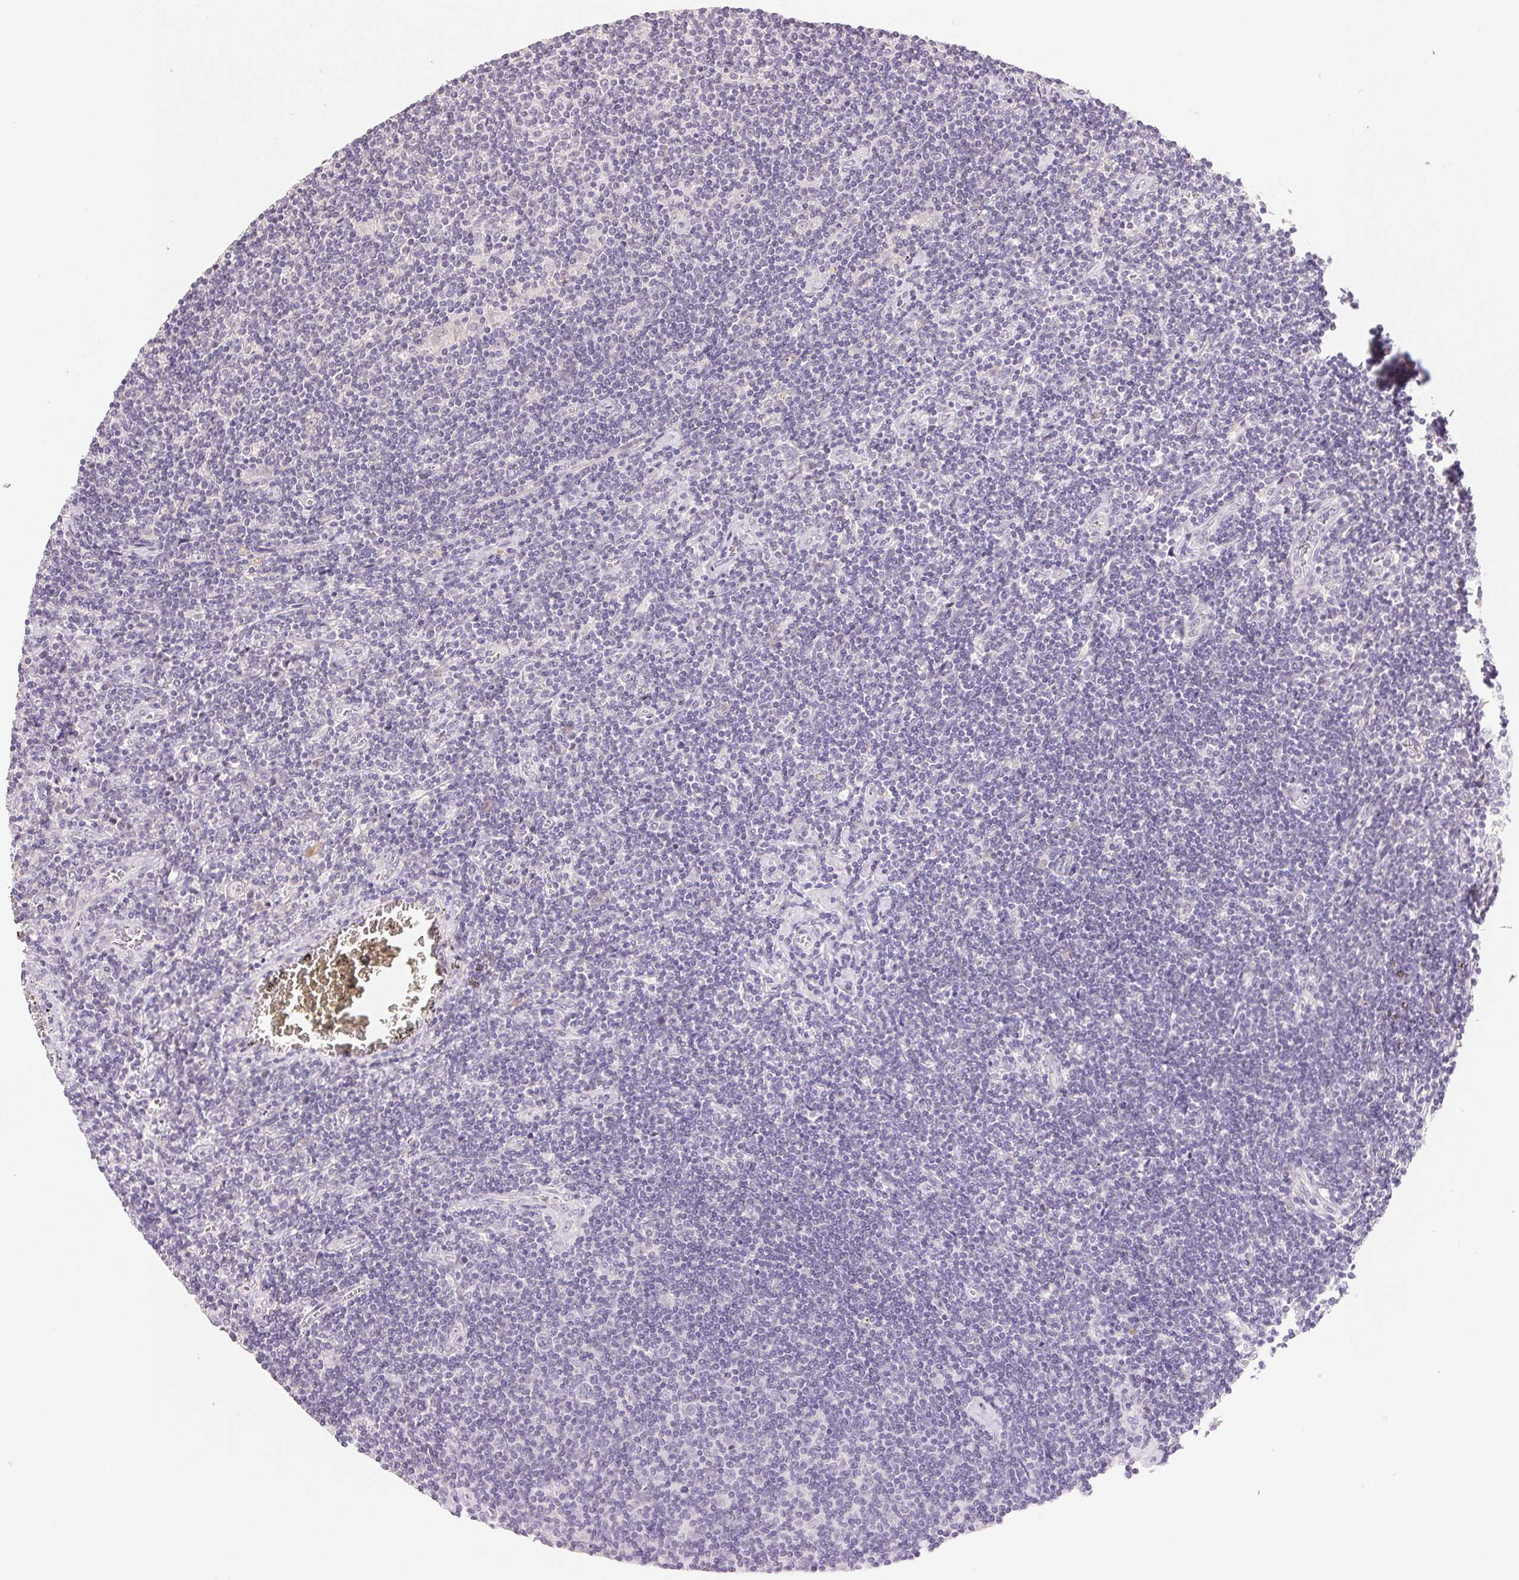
{"staining": {"intensity": "negative", "quantity": "none", "location": "none"}, "tissue": "lymphoma", "cell_type": "Tumor cells", "image_type": "cancer", "snomed": [{"axis": "morphology", "description": "Hodgkin's disease, NOS"}, {"axis": "topography", "description": "Lymph node"}], "caption": "Hodgkin's disease was stained to show a protein in brown. There is no significant staining in tumor cells.", "gene": "DHCR24", "patient": {"sex": "male", "age": 40}}